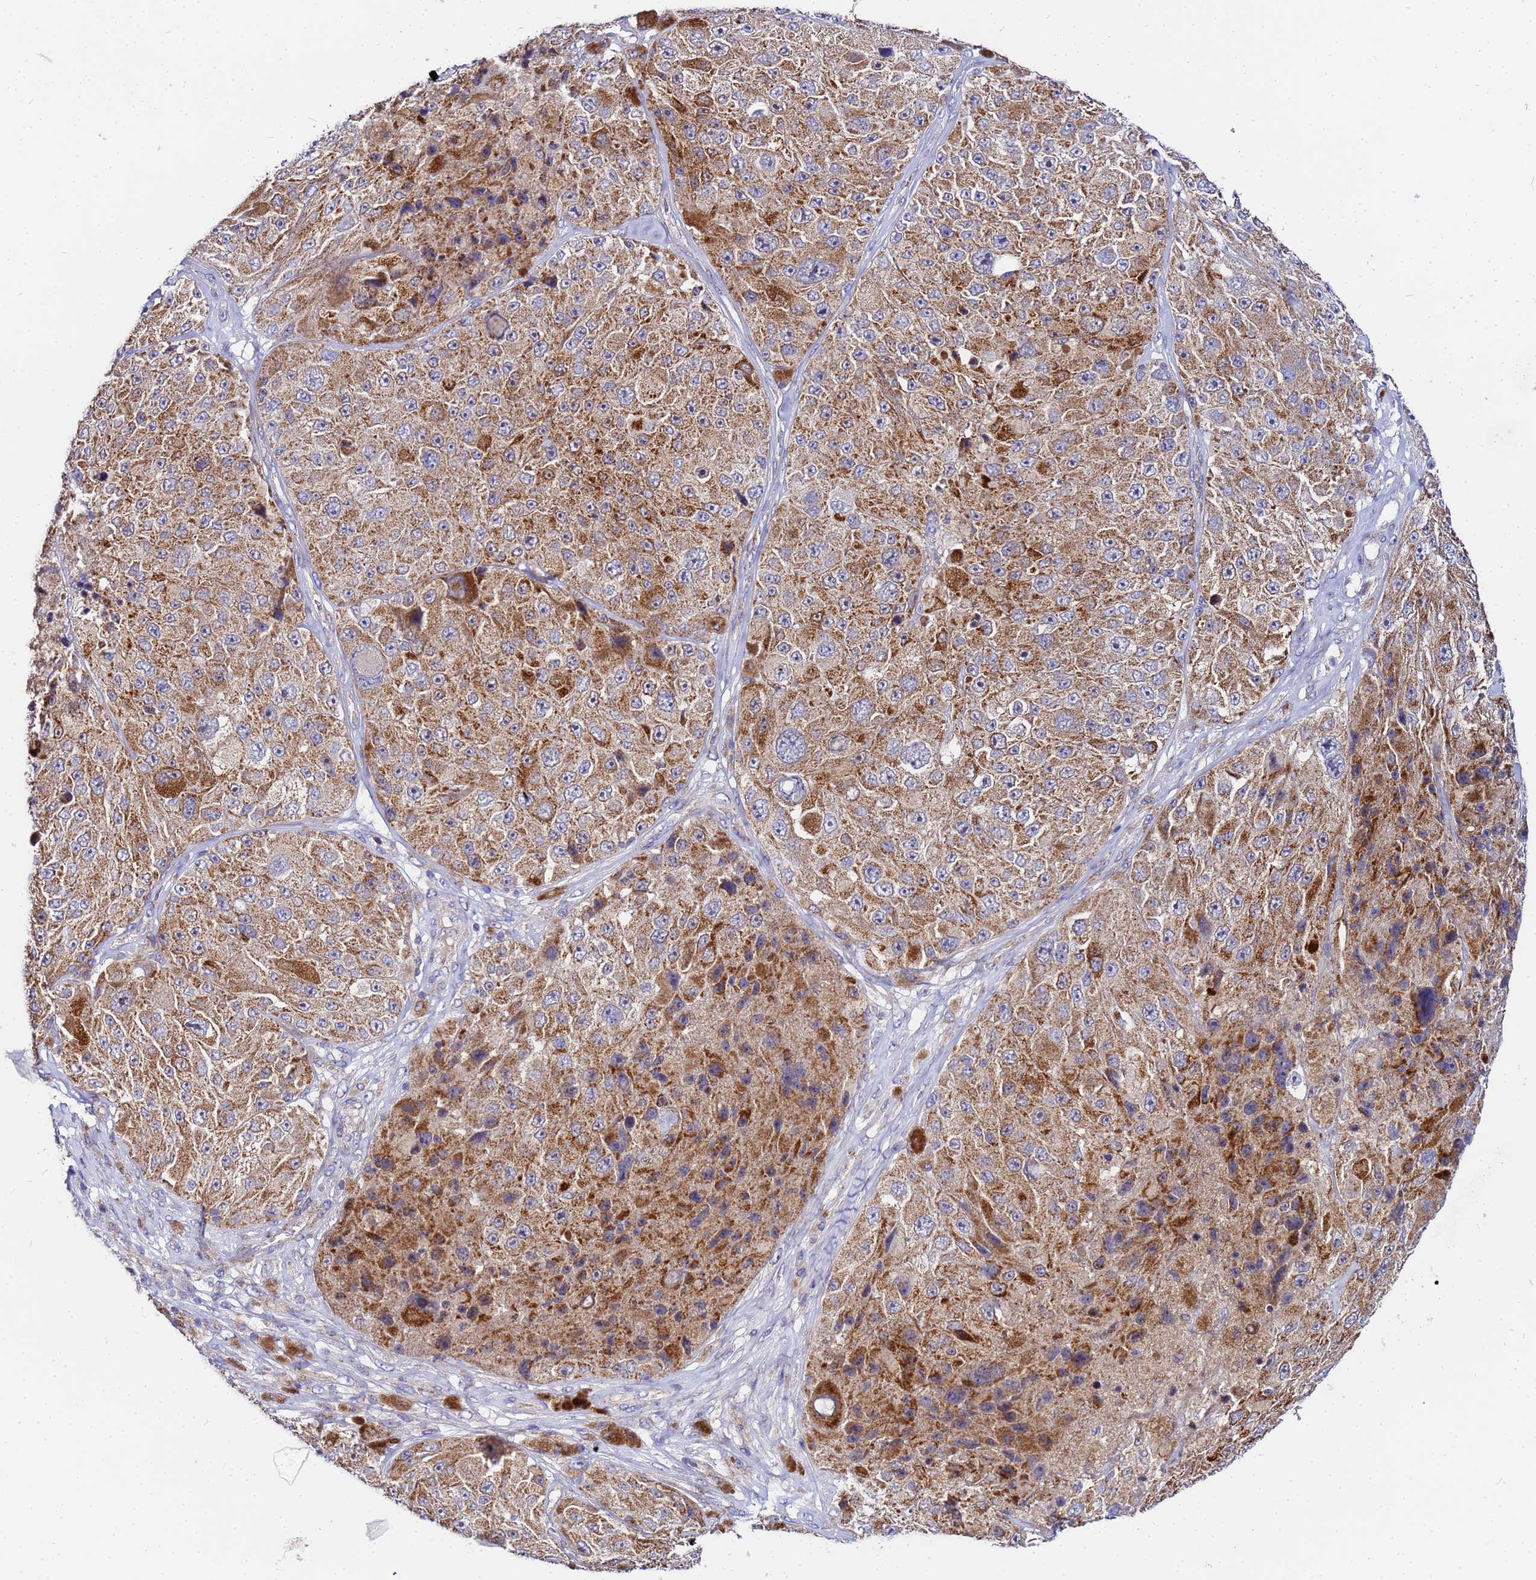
{"staining": {"intensity": "moderate", "quantity": ">75%", "location": "cytoplasmic/membranous"}, "tissue": "melanoma", "cell_type": "Tumor cells", "image_type": "cancer", "snomed": [{"axis": "morphology", "description": "Malignant melanoma, Metastatic site"}, {"axis": "topography", "description": "Lymph node"}], "caption": "This is an image of immunohistochemistry (IHC) staining of malignant melanoma (metastatic site), which shows moderate expression in the cytoplasmic/membranous of tumor cells.", "gene": "FAHD2A", "patient": {"sex": "male", "age": 62}}